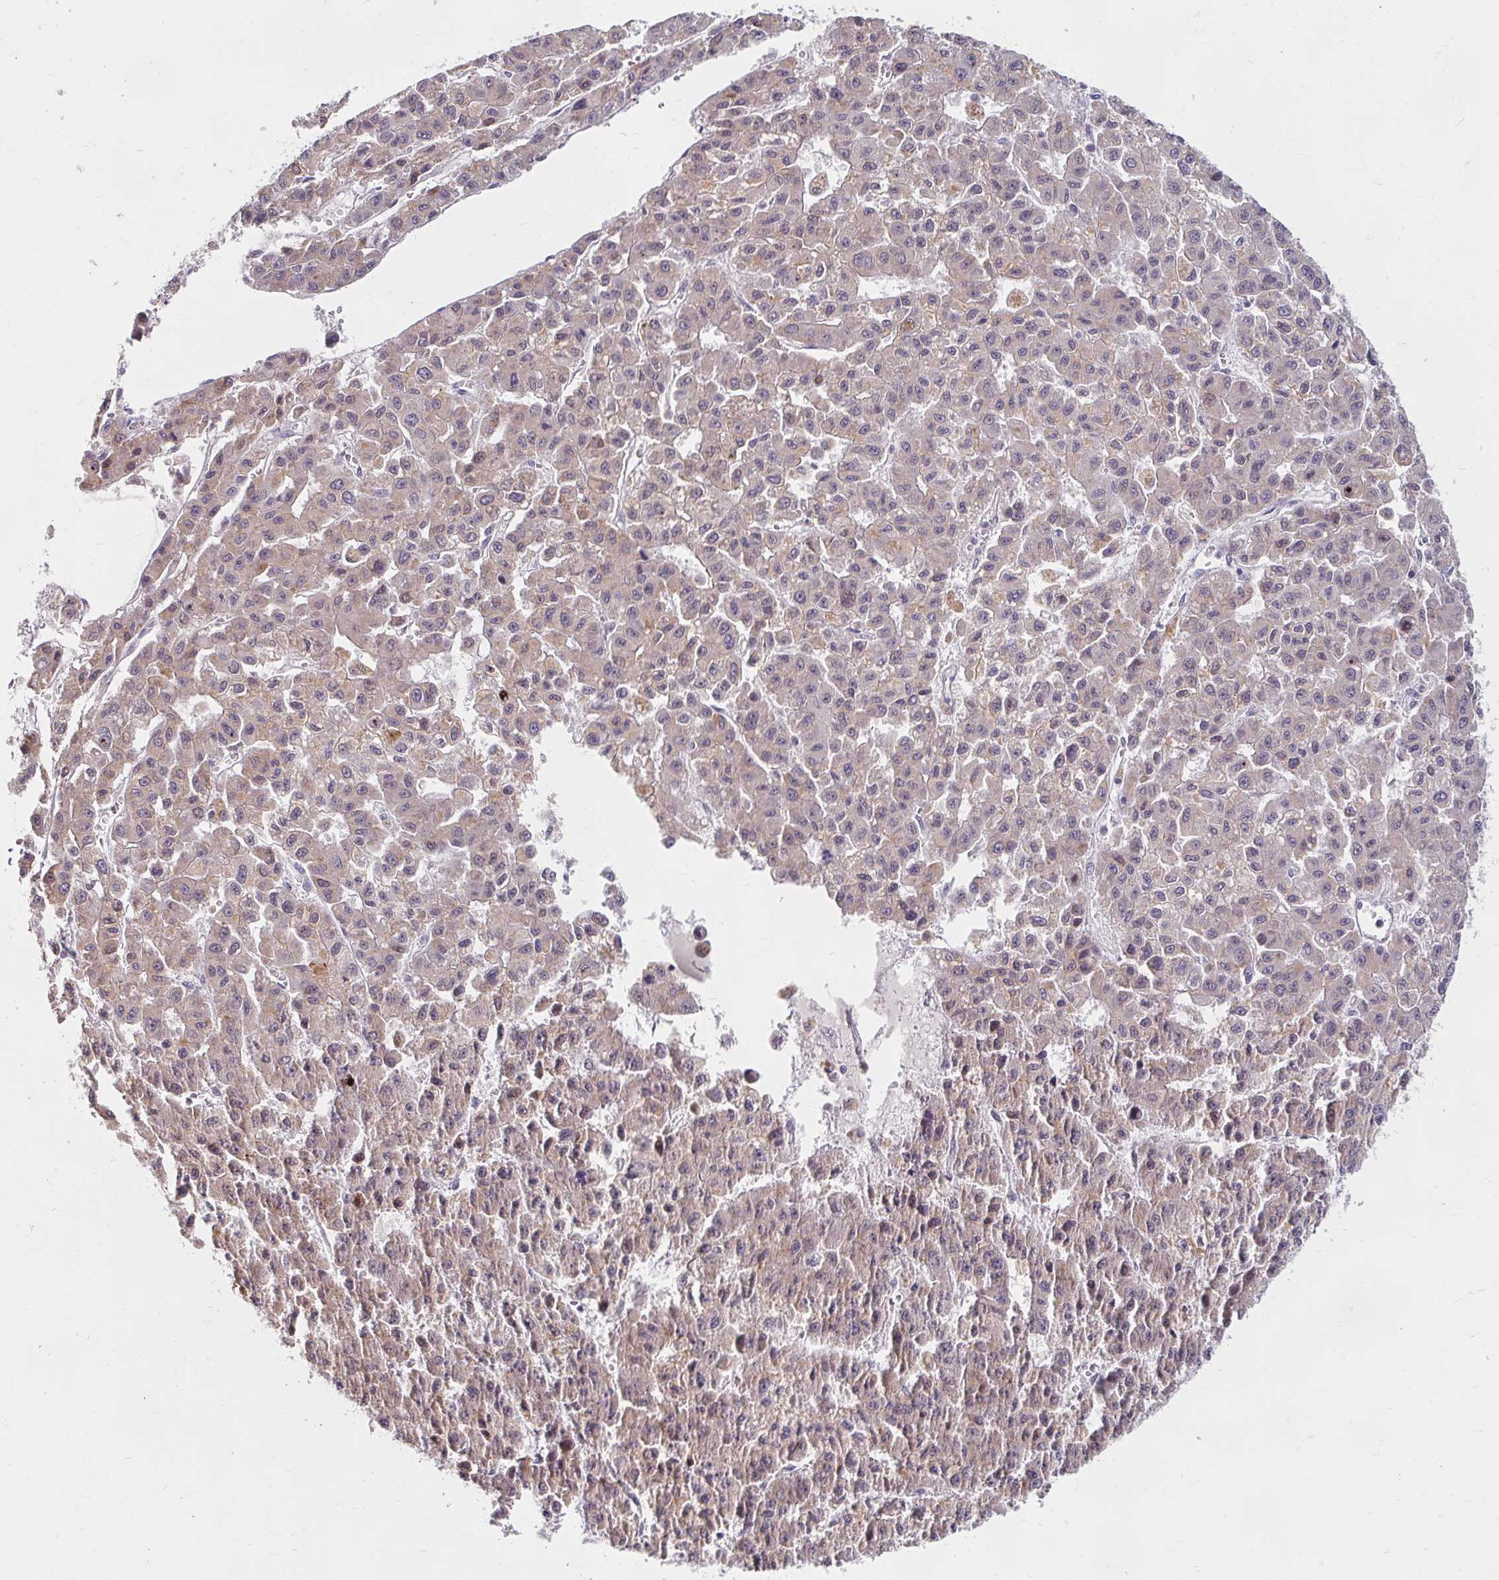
{"staining": {"intensity": "weak", "quantity": "25%-75%", "location": "cytoplasmic/membranous"}, "tissue": "liver cancer", "cell_type": "Tumor cells", "image_type": "cancer", "snomed": [{"axis": "morphology", "description": "Carcinoma, Hepatocellular, NOS"}, {"axis": "topography", "description": "Liver"}], "caption": "Immunohistochemistry (IHC) staining of liver cancer, which displays low levels of weak cytoplasmic/membranous positivity in about 25%-75% of tumor cells indicating weak cytoplasmic/membranous protein staining. The staining was performed using DAB (brown) for protein detection and nuclei were counterstained in hematoxylin (blue).", "gene": "DDN", "patient": {"sex": "male", "age": 70}}